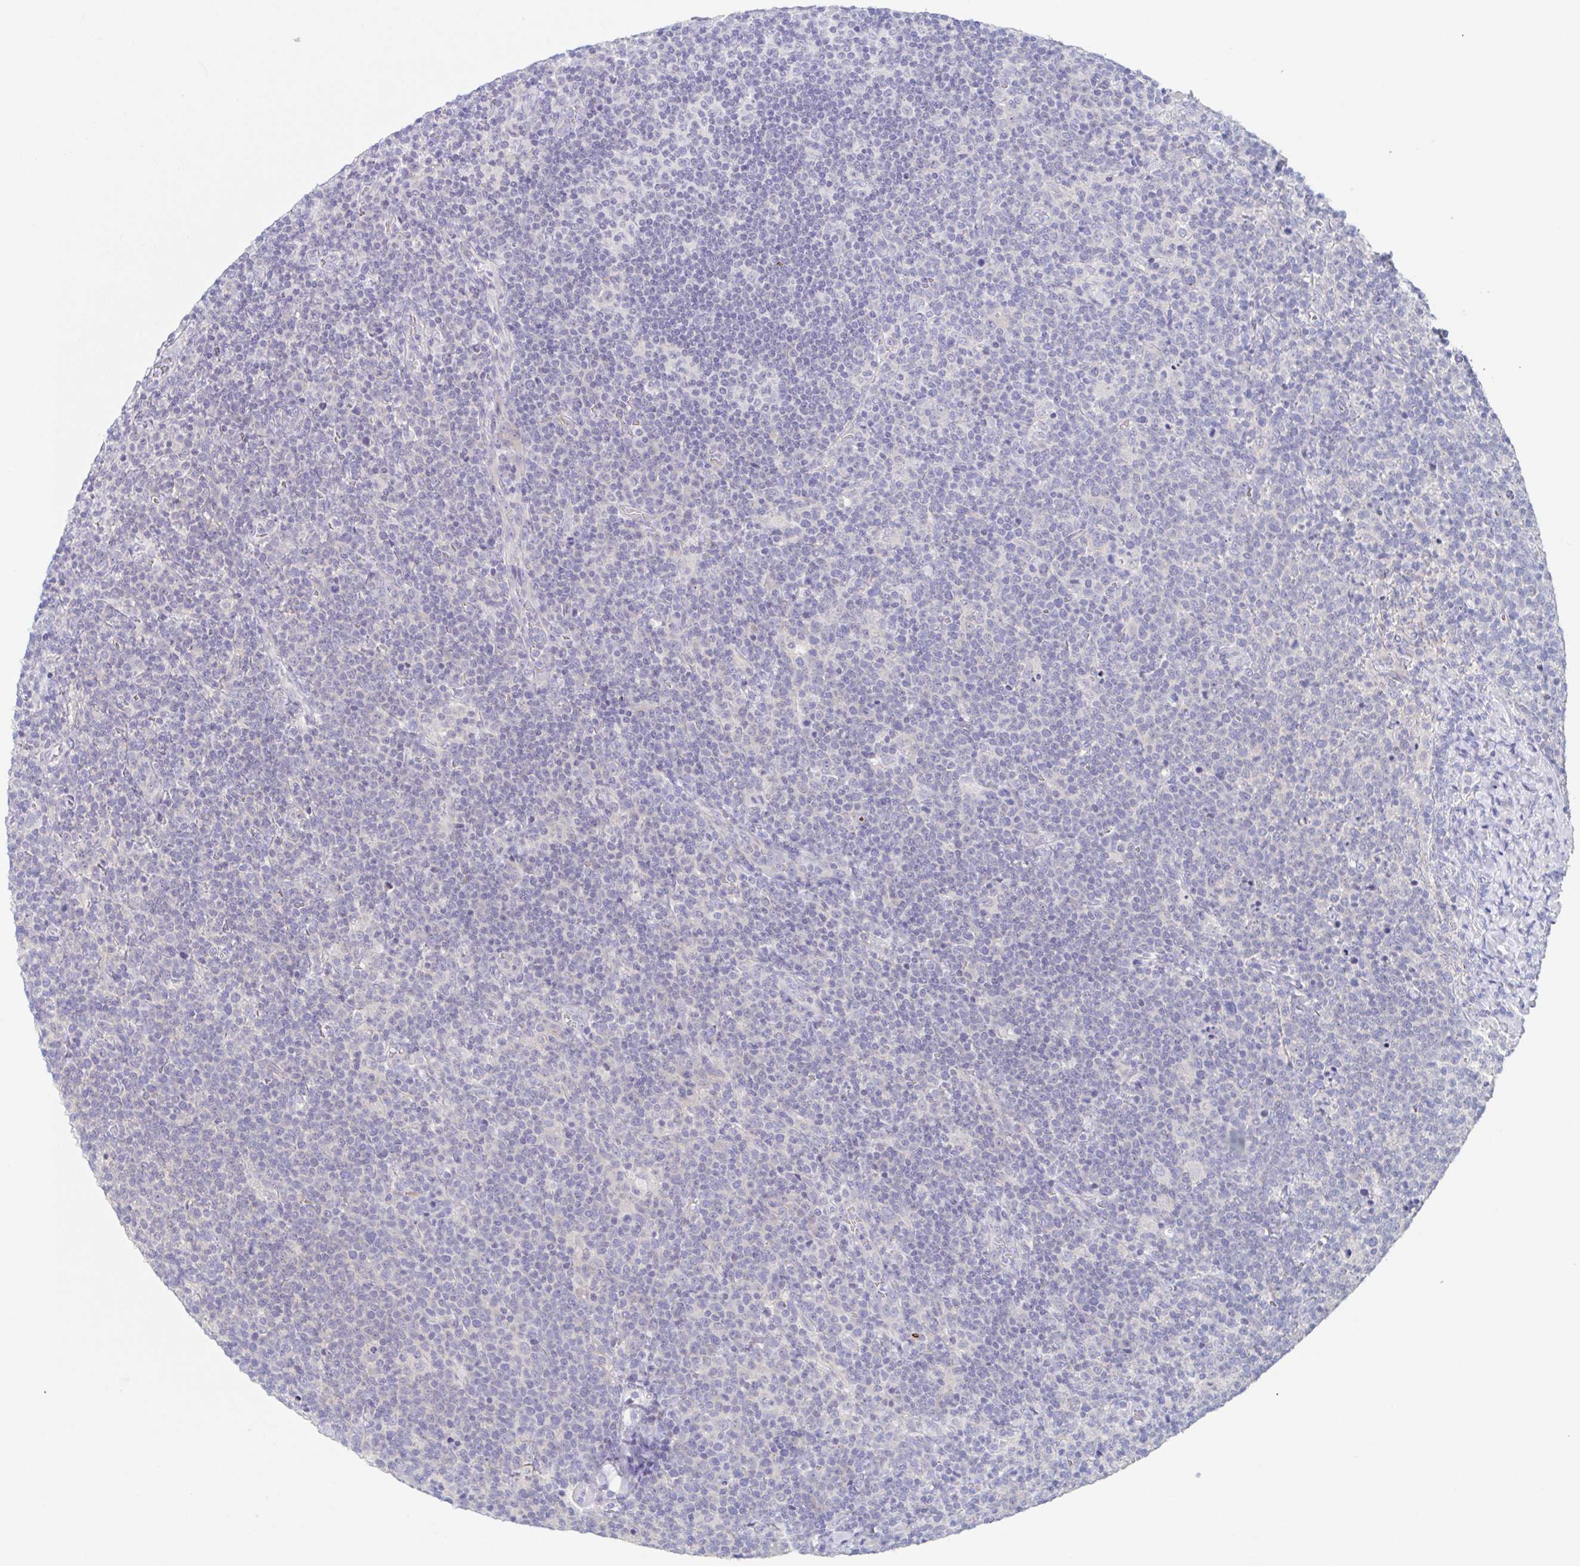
{"staining": {"intensity": "negative", "quantity": "none", "location": "none"}, "tissue": "lymphoma", "cell_type": "Tumor cells", "image_type": "cancer", "snomed": [{"axis": "morphology", "description": "Malignant lymphoma, non-Hodgkin's type, High grade"}, {"axis": "topography", "description": "Lymph node"}], "caption": "A photomicrograph of human lymphoma is negative for staining in tumor cells.", "gene": "HTR2A", "patient": {"sex": "male", "age": 61}}